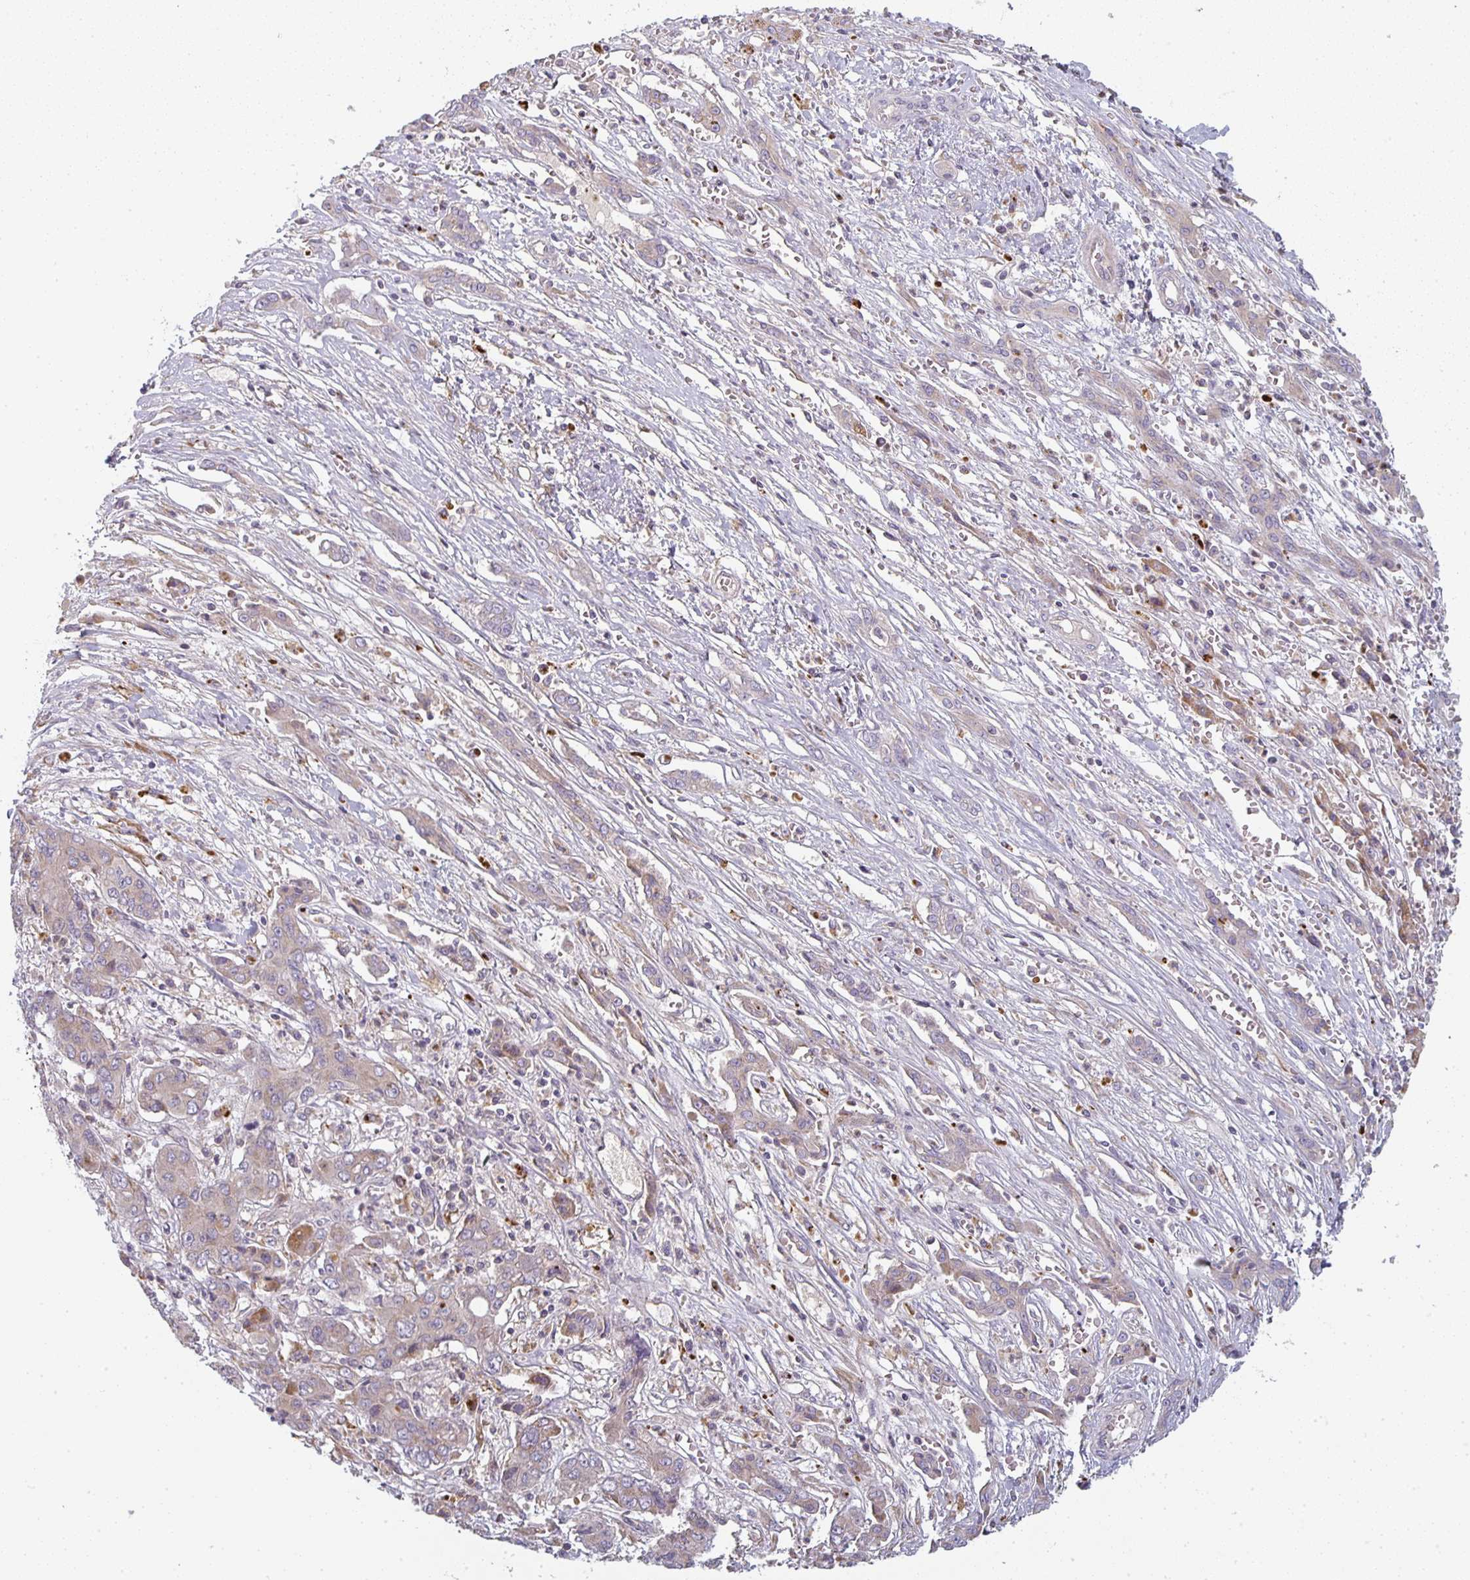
{"staining": {"intensity": "negative", "quantity": "none", "location": "none"}, "tissue": "liver cancer", "cell_type": "Tumor cells", "image_type": "cancer", "snomed": [{"axis": "morphology", "description": "Cholangiocarcinoma"}, {"axis": "topography", "description": "Liver"}], "caption": "A high-resolution image shows immunohistochemistry (IHC) staining of liver cancer, which reveals no significant expression in tumor cells.", "gene": "CTHRC1", "patient": {"sex": "male", "age": 67}}